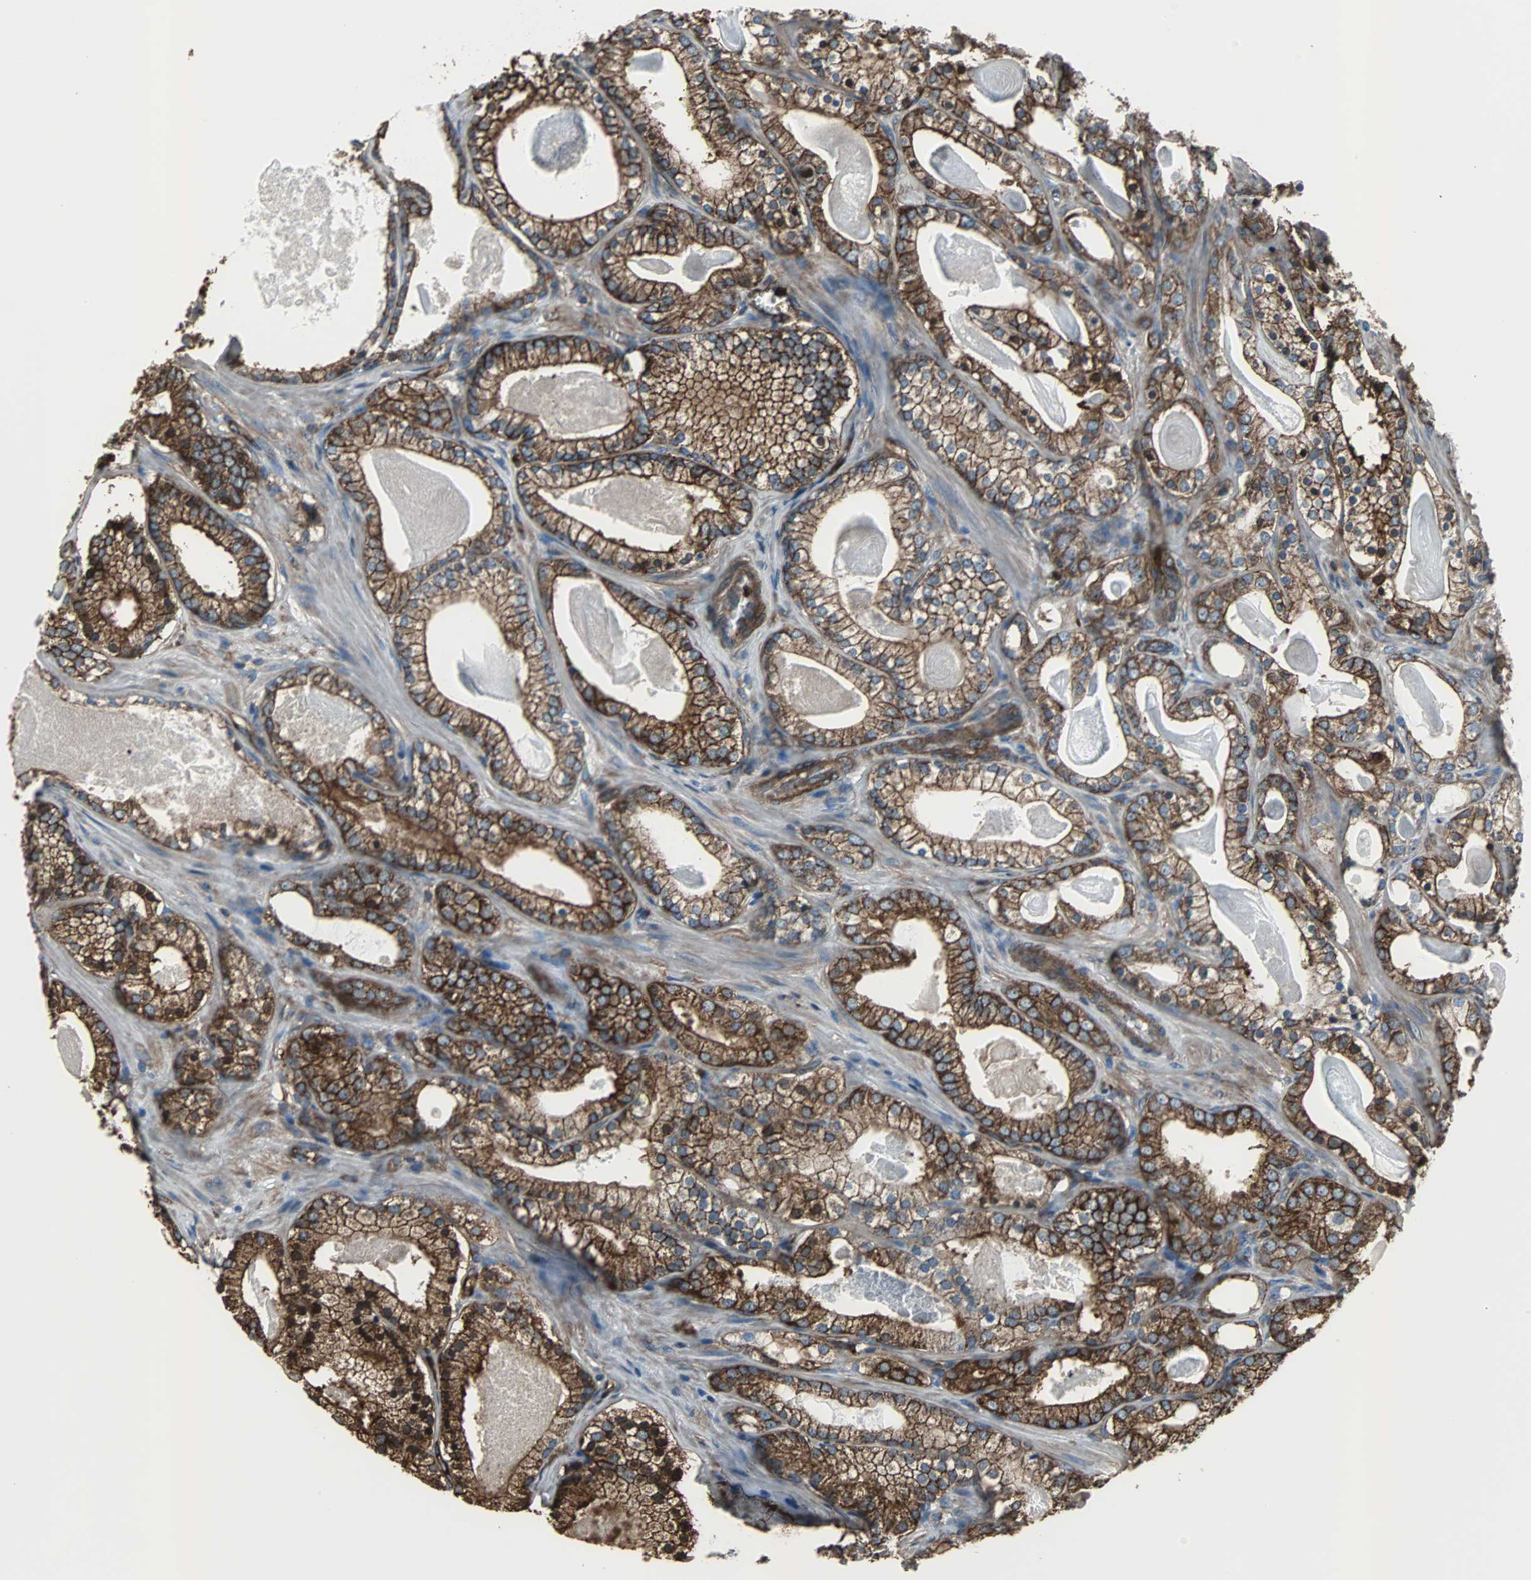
{"staining": {"intensity": "strong", "quantity": ">75%", "location": "cytoplasmic/membranous"}, "tissue": "prostate cancer", "cell_type": "Tumor cells", "image_type": "cancer", "snomed": [{"axis": "morphology", "description": "Adenocarcinoma, Low grade"}, {"axis": "topography", "description": "Prostate"}], "caption": "This photomicrograph displays immunohistochemistry staining of human prostate adenocarcinoma (low-grade), with high strong cytoplasmic/membranous positivity in approximately >75% of tumor cells.", "gene": "ACTN1", "patient": {"sex": "male", "age": 59}}